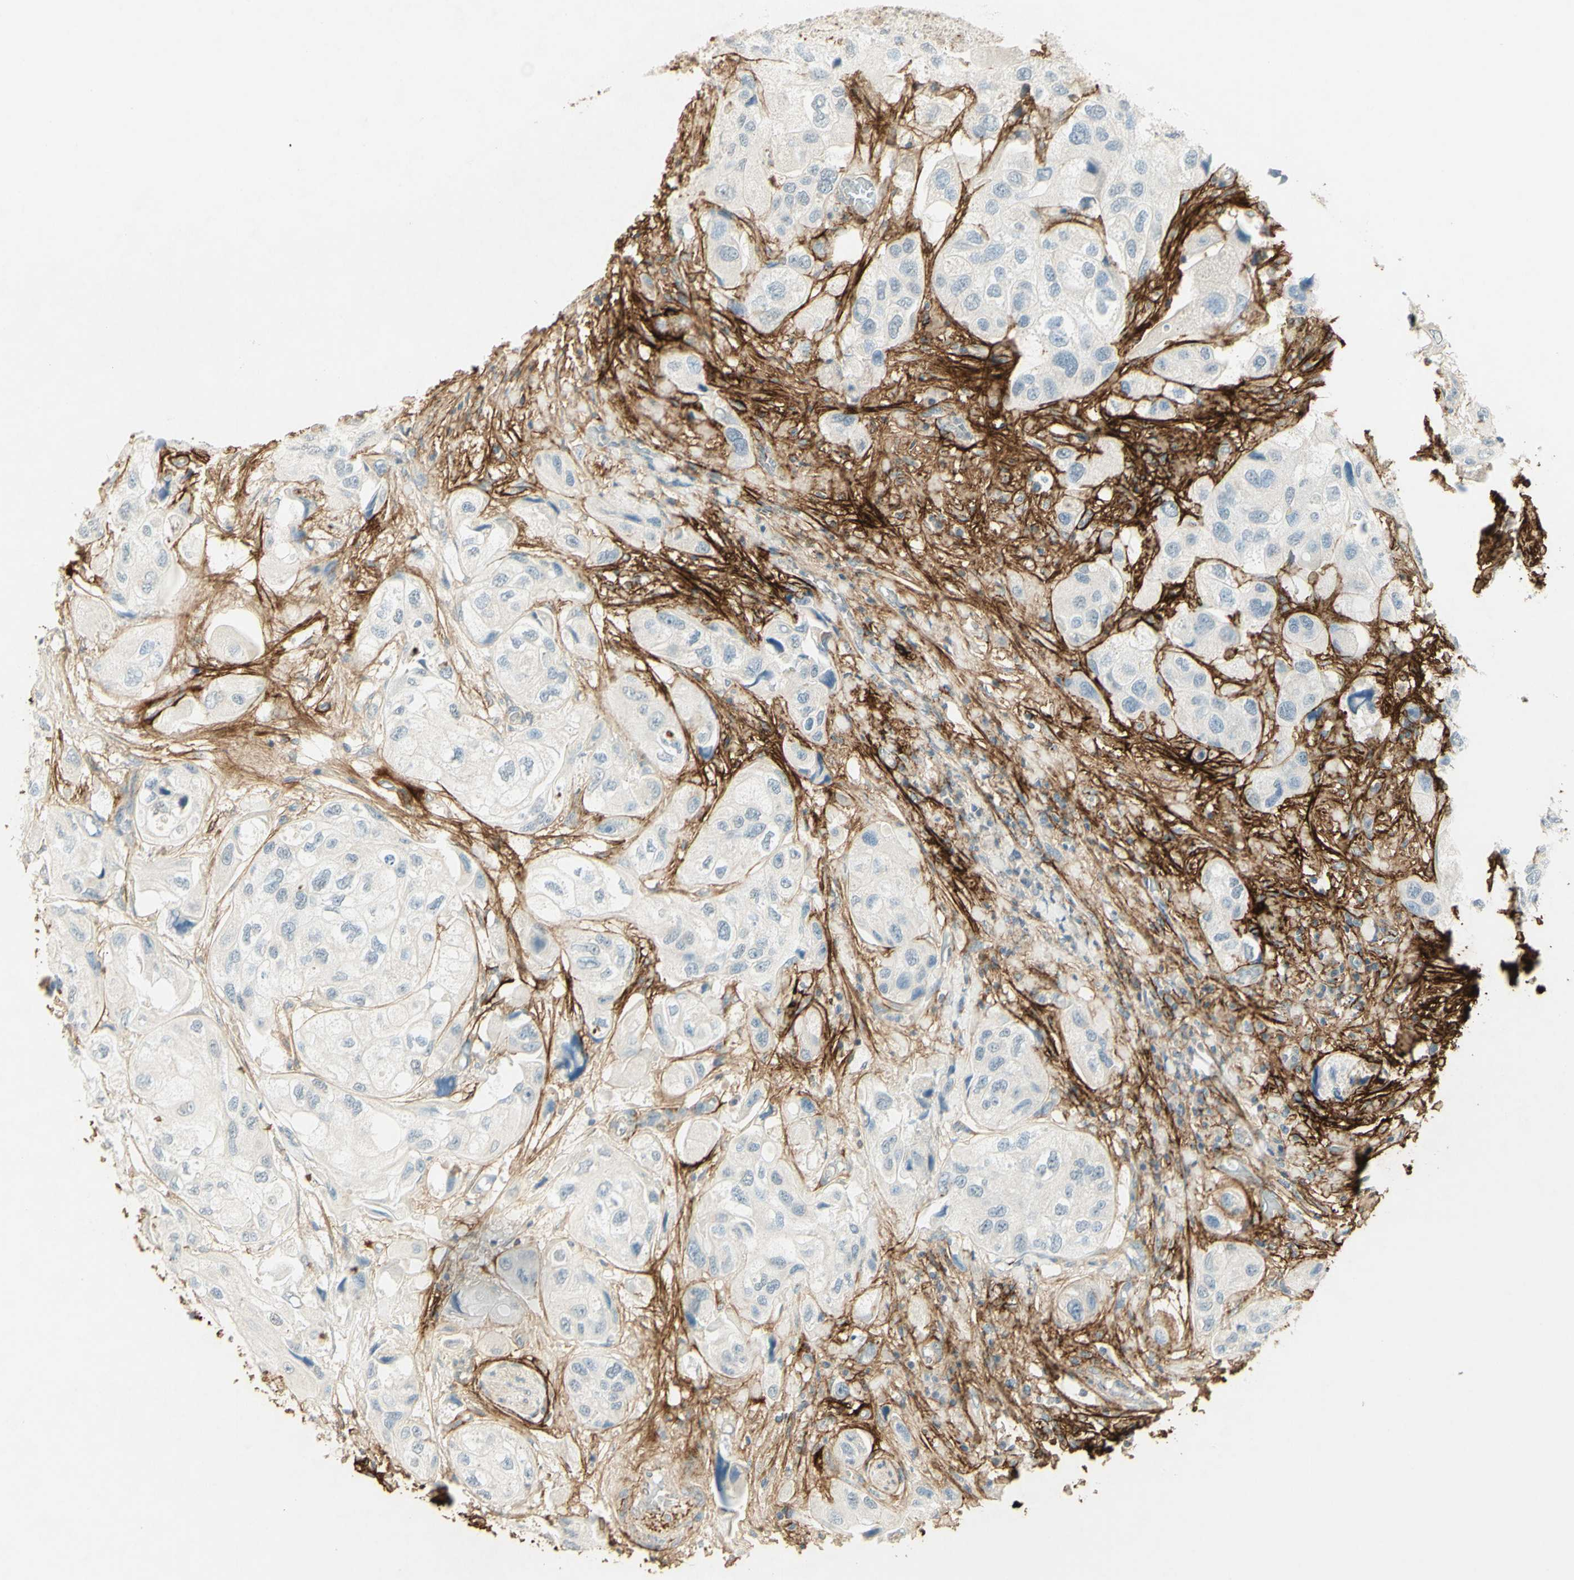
{"staining": {"intensity": "negative", "quantity": "none", "location": "none"}, "tissue": "urothelial cancer", "cell_type": "Tumor cells", "image_type": "cancer", "snomed": [{"axis": "morphology", "description": "Urothelial carcinoma, High grade"}, {"axis": "topography", "description": "Urinary bladder"}], "caption": "Human urothelial cancer stained for a protein using immunohistochemistry (IHC) reveals no positivity in tumor cells.", "gene": "TNN", "patient": {"sex": "female", "age": 64}}